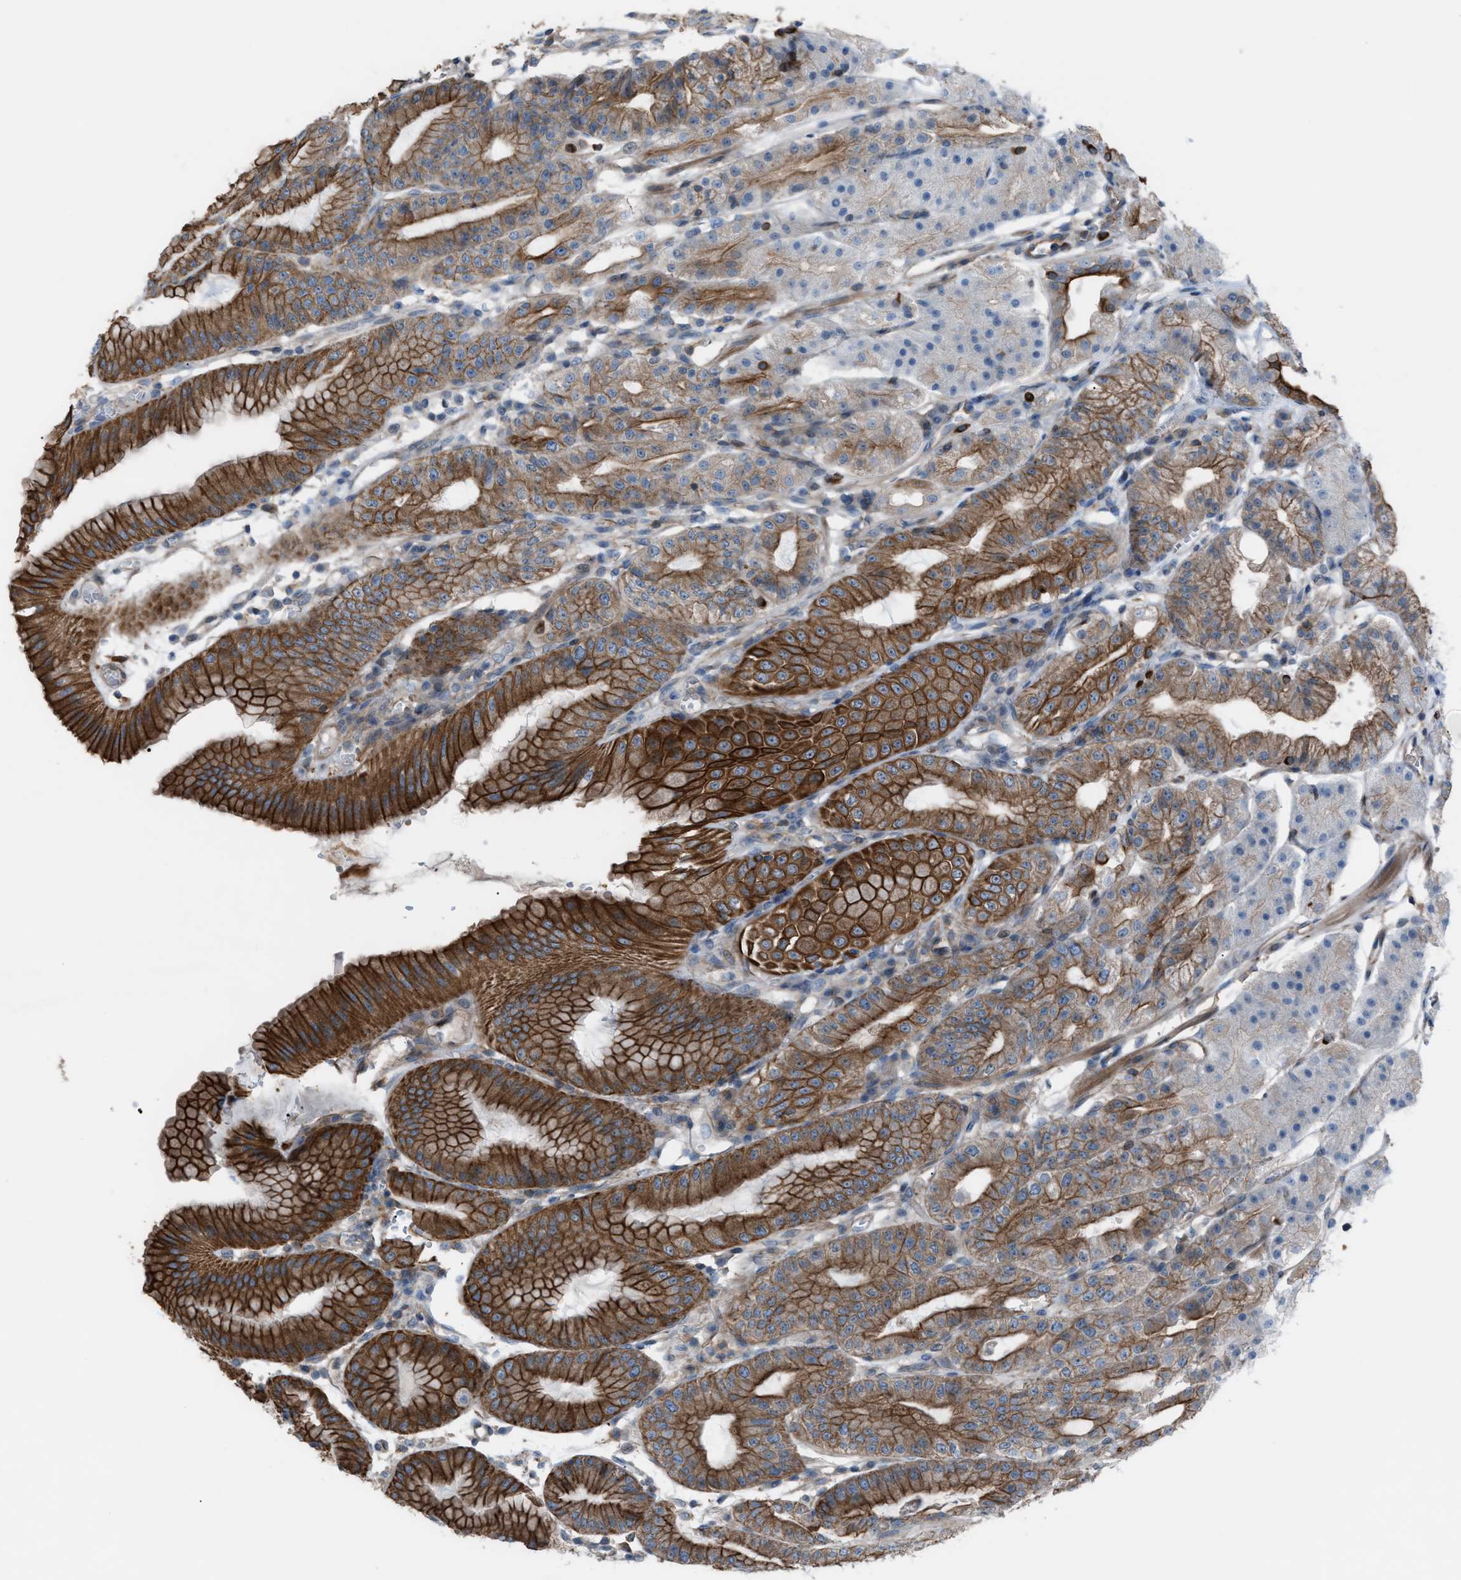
{"staining": {"intensity": "strong", "quantity": ">75%", "location": "cytoplasmic/membranous"}, "tissue": "stomach", "cell_type": "Glandular cells", "image_type": "normal", "snomed": [{"axis": "morphology", "description": "Normal tissue, NOS"}, {"axis": "topography", "description": "Stomach, lower"}], "caption": "Glandular cells demonstrate strong cytoplasmic/membranous expression in about >75% of cells in normal stomach.", "gene": "DYRK1A", "patient": {"sex": "male", "age": 71}}